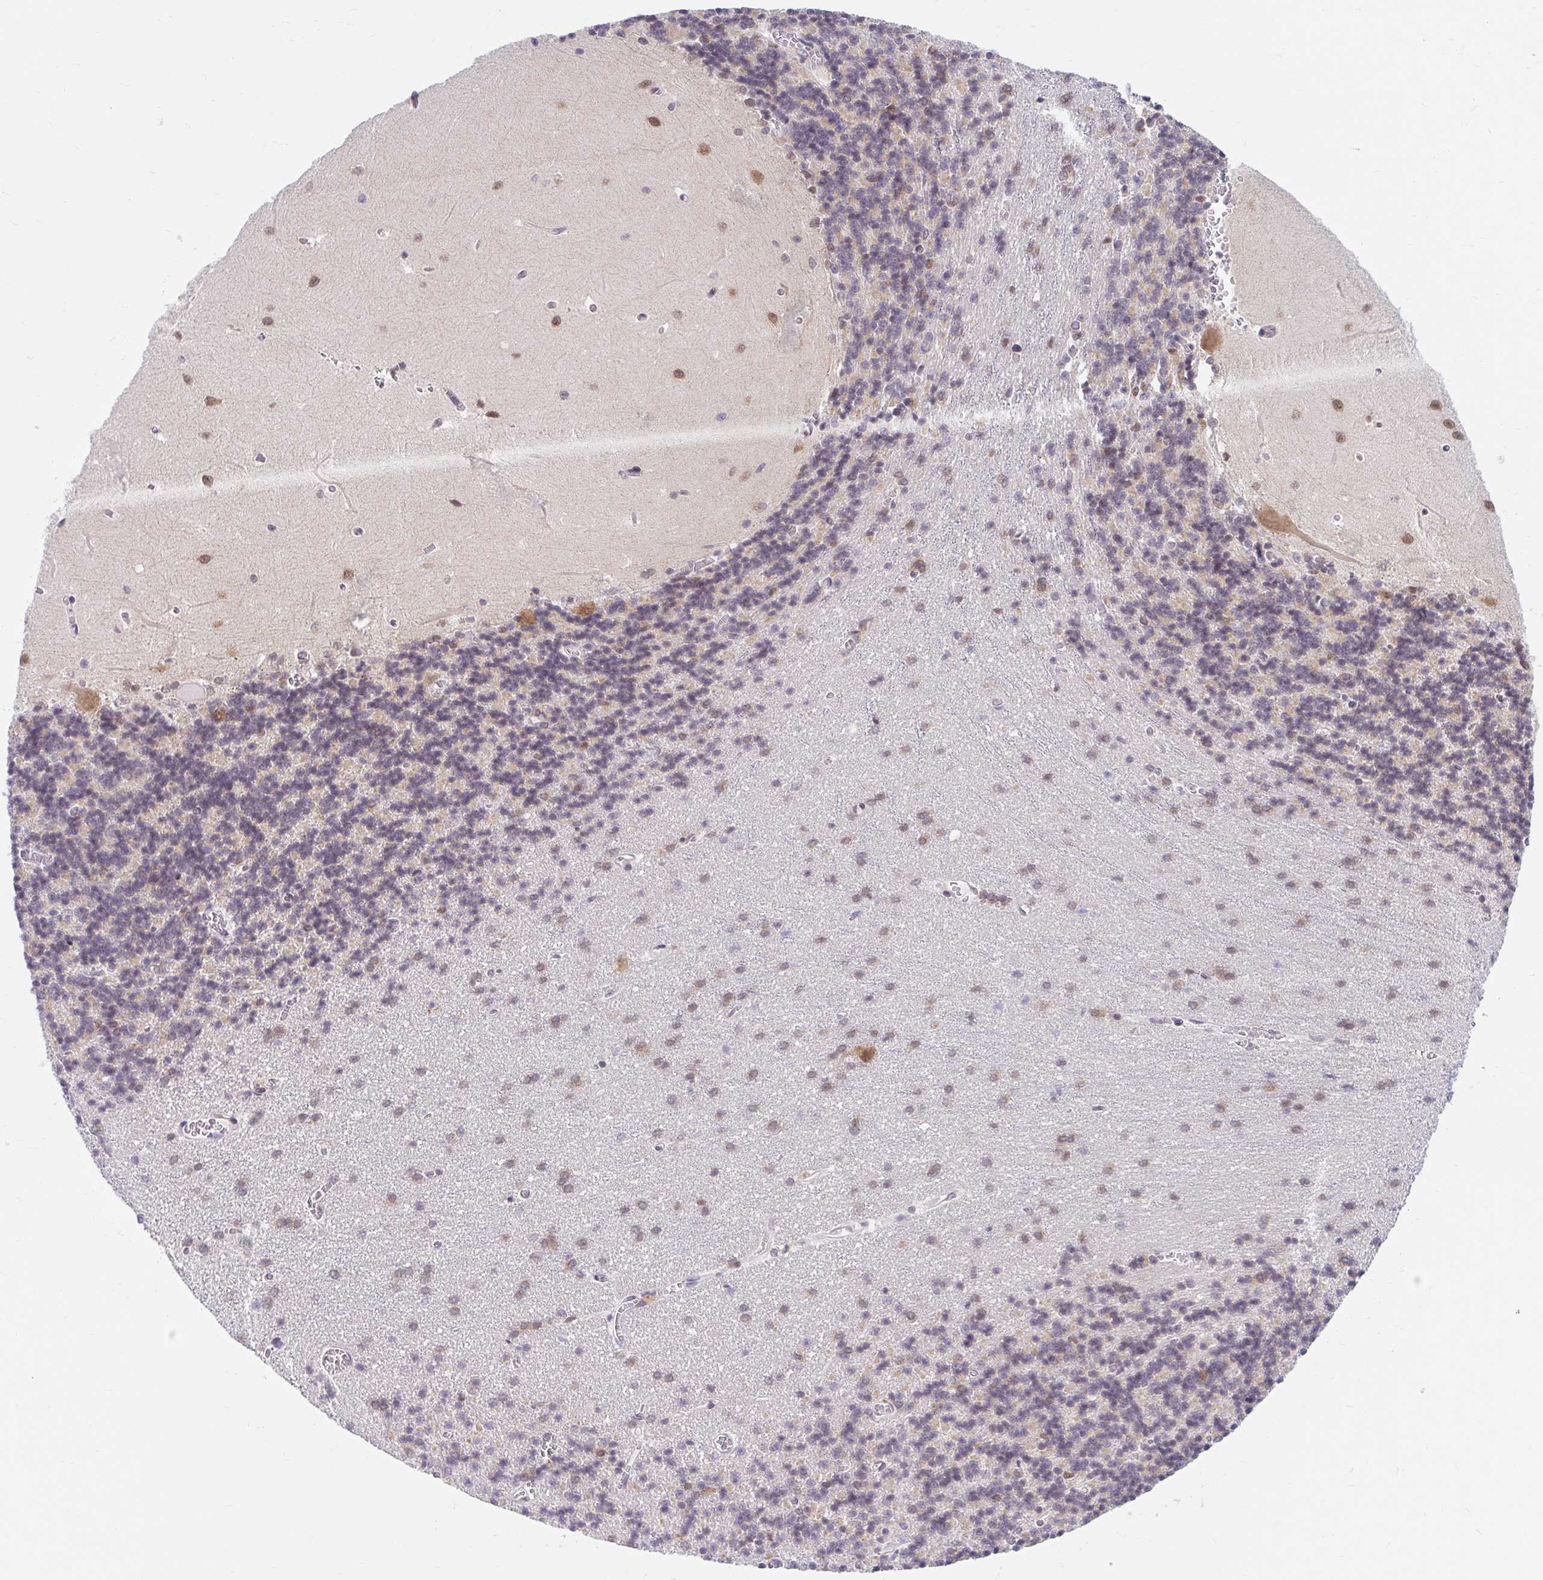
{"staining": {"intensity": "moderate", "quantity": "<25%", "location": "cytoplasmic/membranous"}, "tissue": "cerebellum", "cell_type": "Cells in granular layer", "image_type": "normal", "snomed": [{"axis": "morphology", "description": "Normal tissue, NOS"}, {"axis": "topography", "description": "Cerebellum"}], "caption": "Immunohistochemistry histopathology image of unremarkable cerebellum stained for a protein (brown), which demonstrates low levels of moderate cytoplasmic/membranous positivity in about <25% of cells in granular layer.", "gene": "SRSF10", "patient": {"sex": "male", "age": 37}}